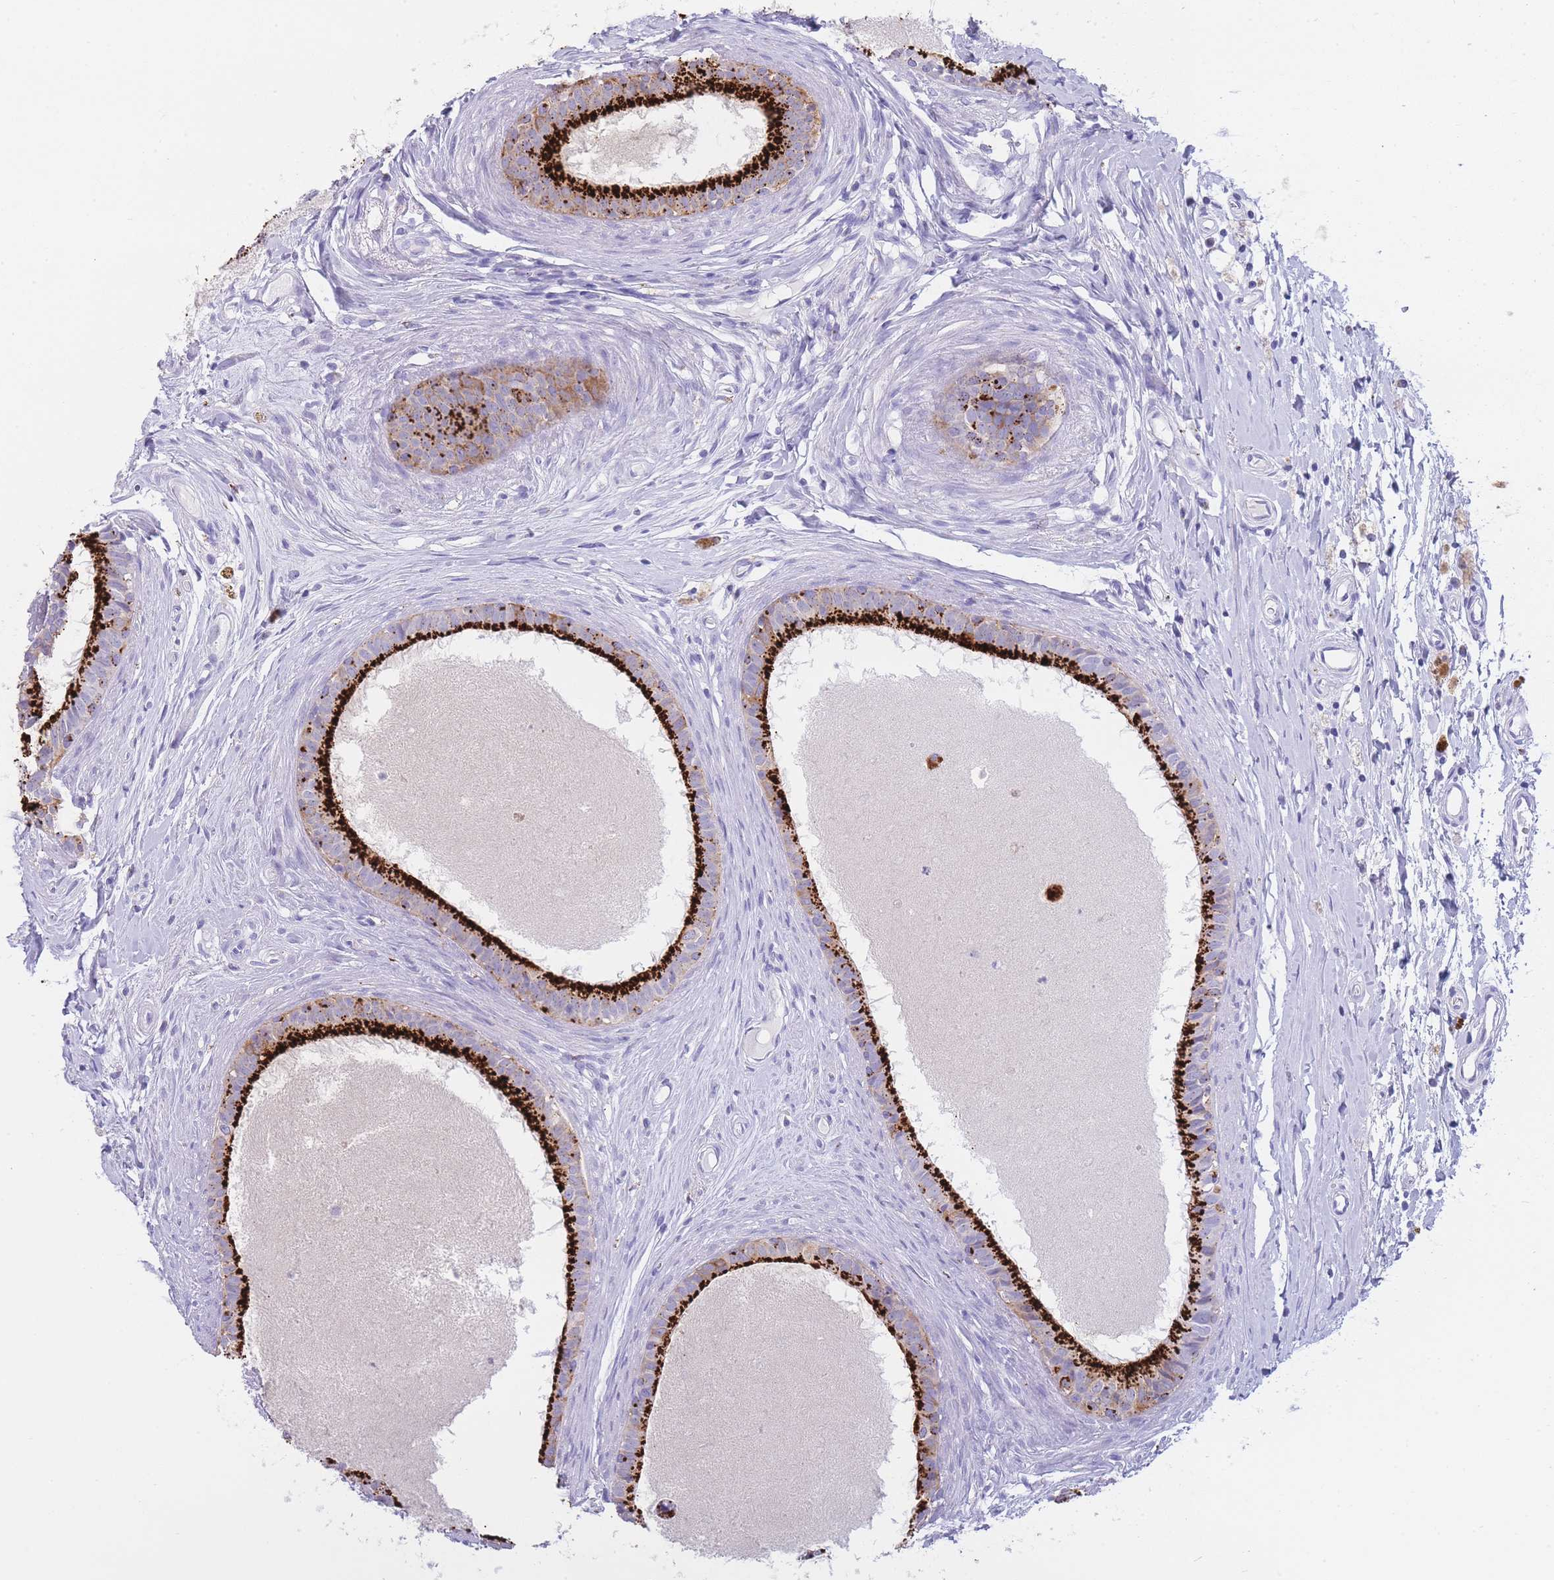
{"staining": {"intensity": "strong", "quantity": ">75%", "location": "cytoplasmic/membranous"}, "tissue": "epididymis", "cell_type": "Glandular cells", "image_type": "normal", "snomed": [{"axis": "morphology", "description": "Normal tissue, NOS"}, {"axis": "topography", "description": "Epididymis"}], "caption": "Protein expression analysis of benign human epididymis reveals strong cytoplasmic/membranous staining in approximately >75% of glandular cells.", "gene": "GAA", "patient": {"sex": "male", "age": 80}}